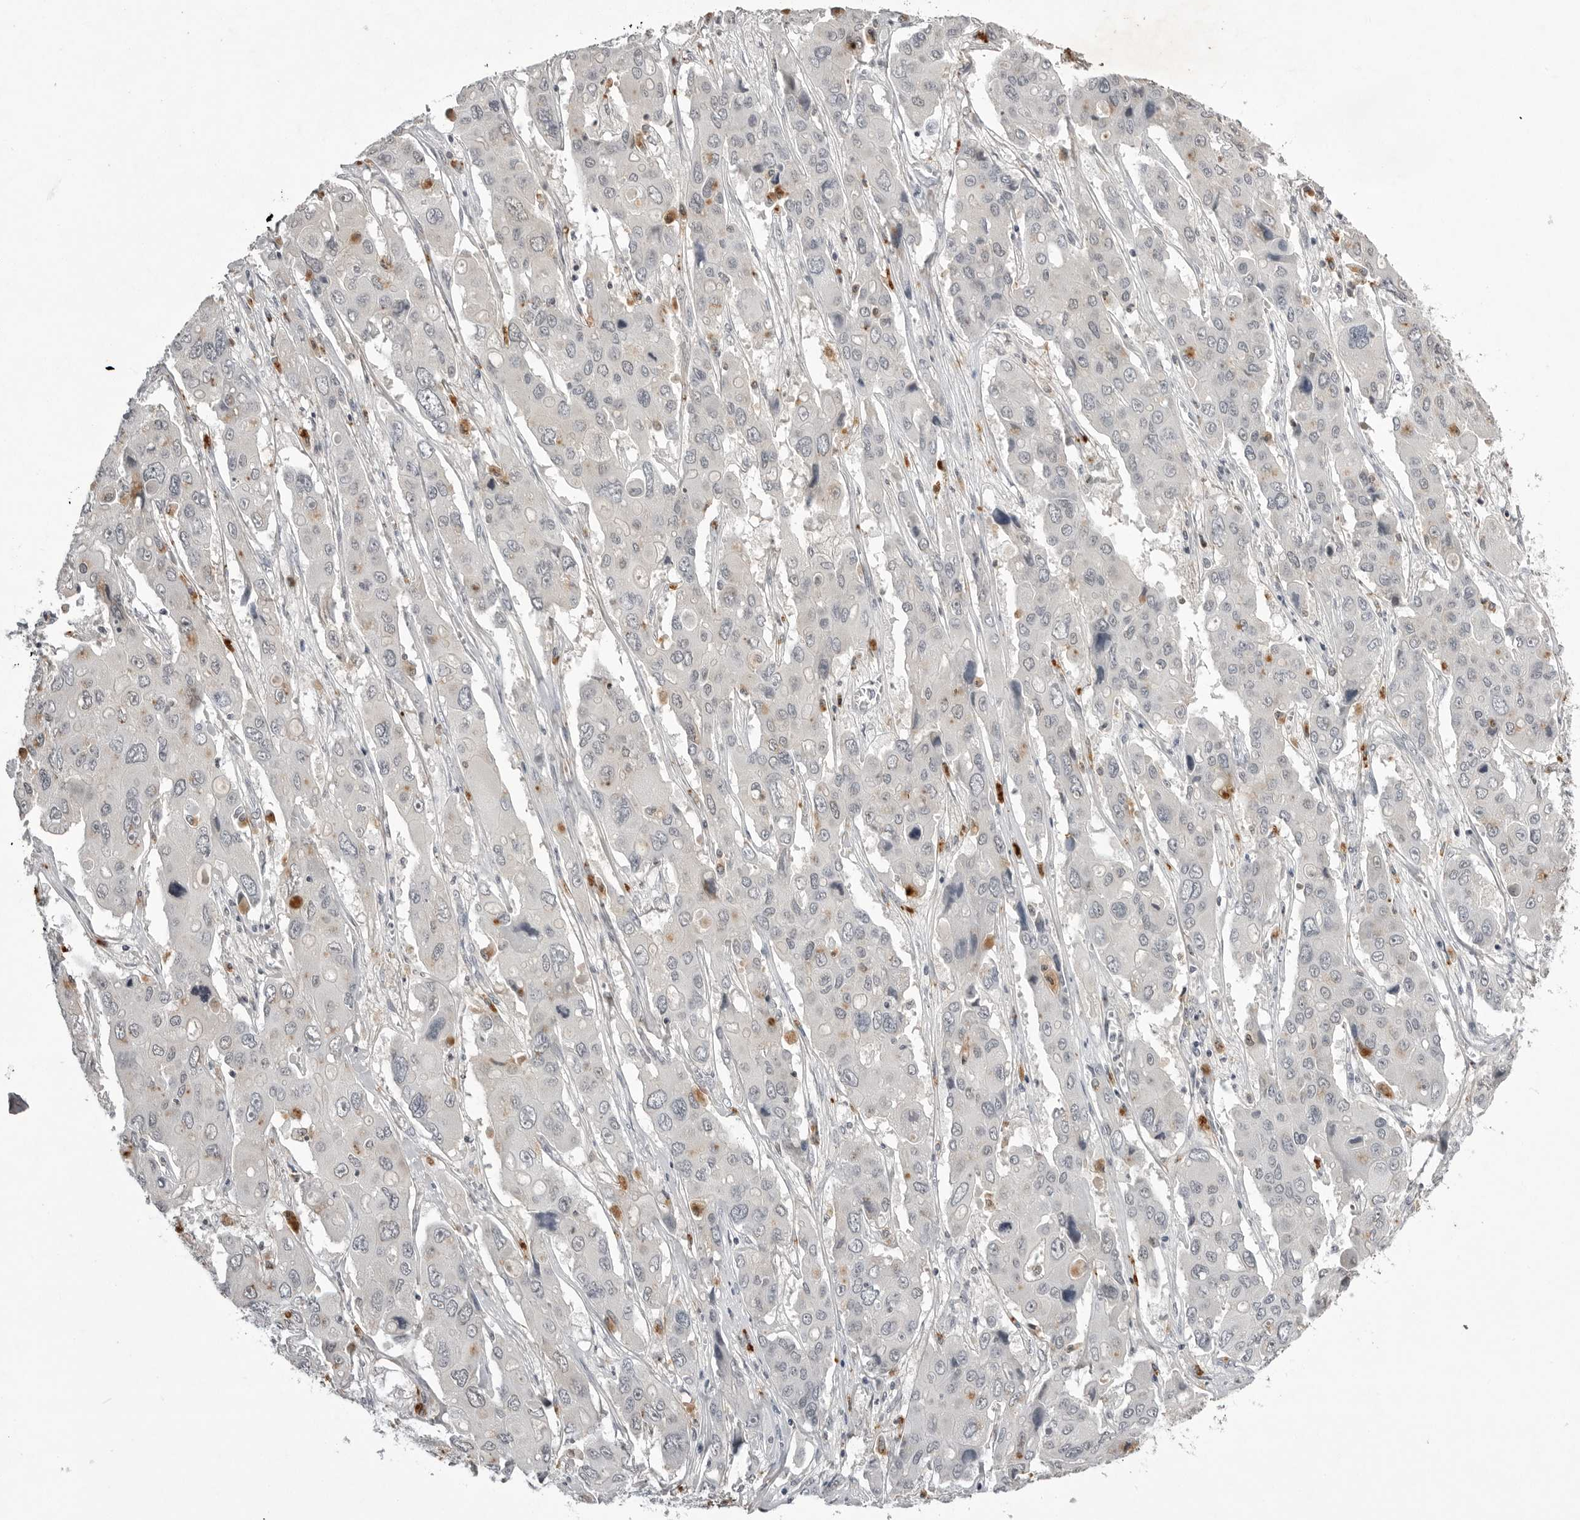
{"staining": {"intensity": "negative", "quantity": "none", "location": "none"}, "tissue": "liver cancer", "cell_type": "Tumor cells", "image_type": "cancer", "snomed": [{"axis": "morphology", "description": "Cholangiocarcinoma"}, {"axis": "topography", "description": "Liver"}], "caption": "Image shows no significant protein expression in tumor cells of cholangiocarcinoma (liver).", "gene": "RRM1", "patient": {"sex": "male", "age": 67}}